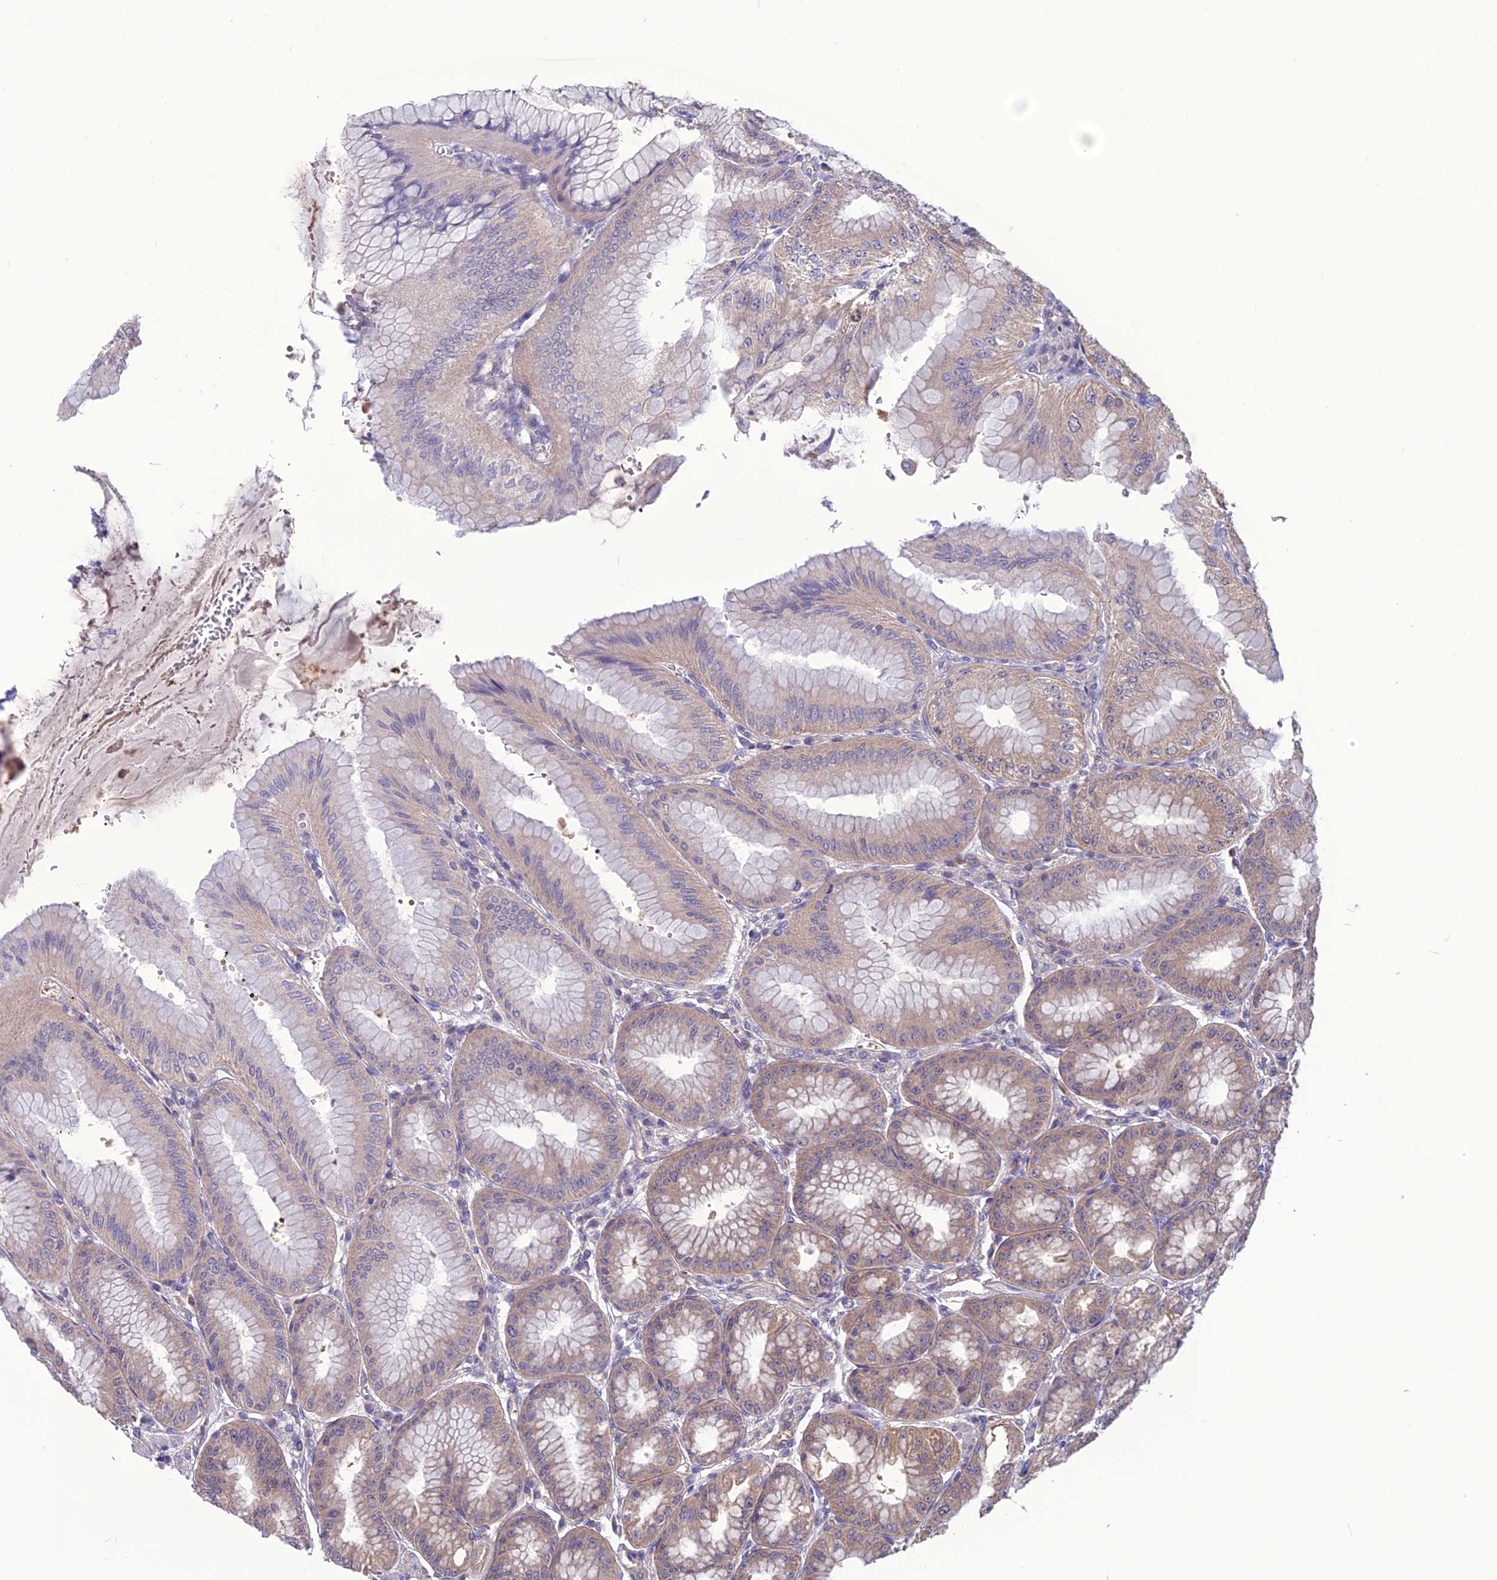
{"staining": {"intensity": "moderate", "quantity": "25%-75%", "location": "cytoplasmic/membranous"}, "tissue": "stomach", "cell_type": "Glandular cells", "image_type": "normal", "snomed": [{"axis": "morphology", "description": "Normal tissue, NOS"}, {"axis": "topography", "description": "Stomach, lower"}], "caption": "Moderate cytoplasmic/membranous positivity is appreciated in about 25%-75% of glandular cells in normal stomach. (Stains: DAB (3,3'-diaminobenzidine) in brown, nuclei in blue, Microscopy: brightfield microscopy at high magnification).", "gene": "PSMF1", "patient": {"sex": "male", "age": 71}}